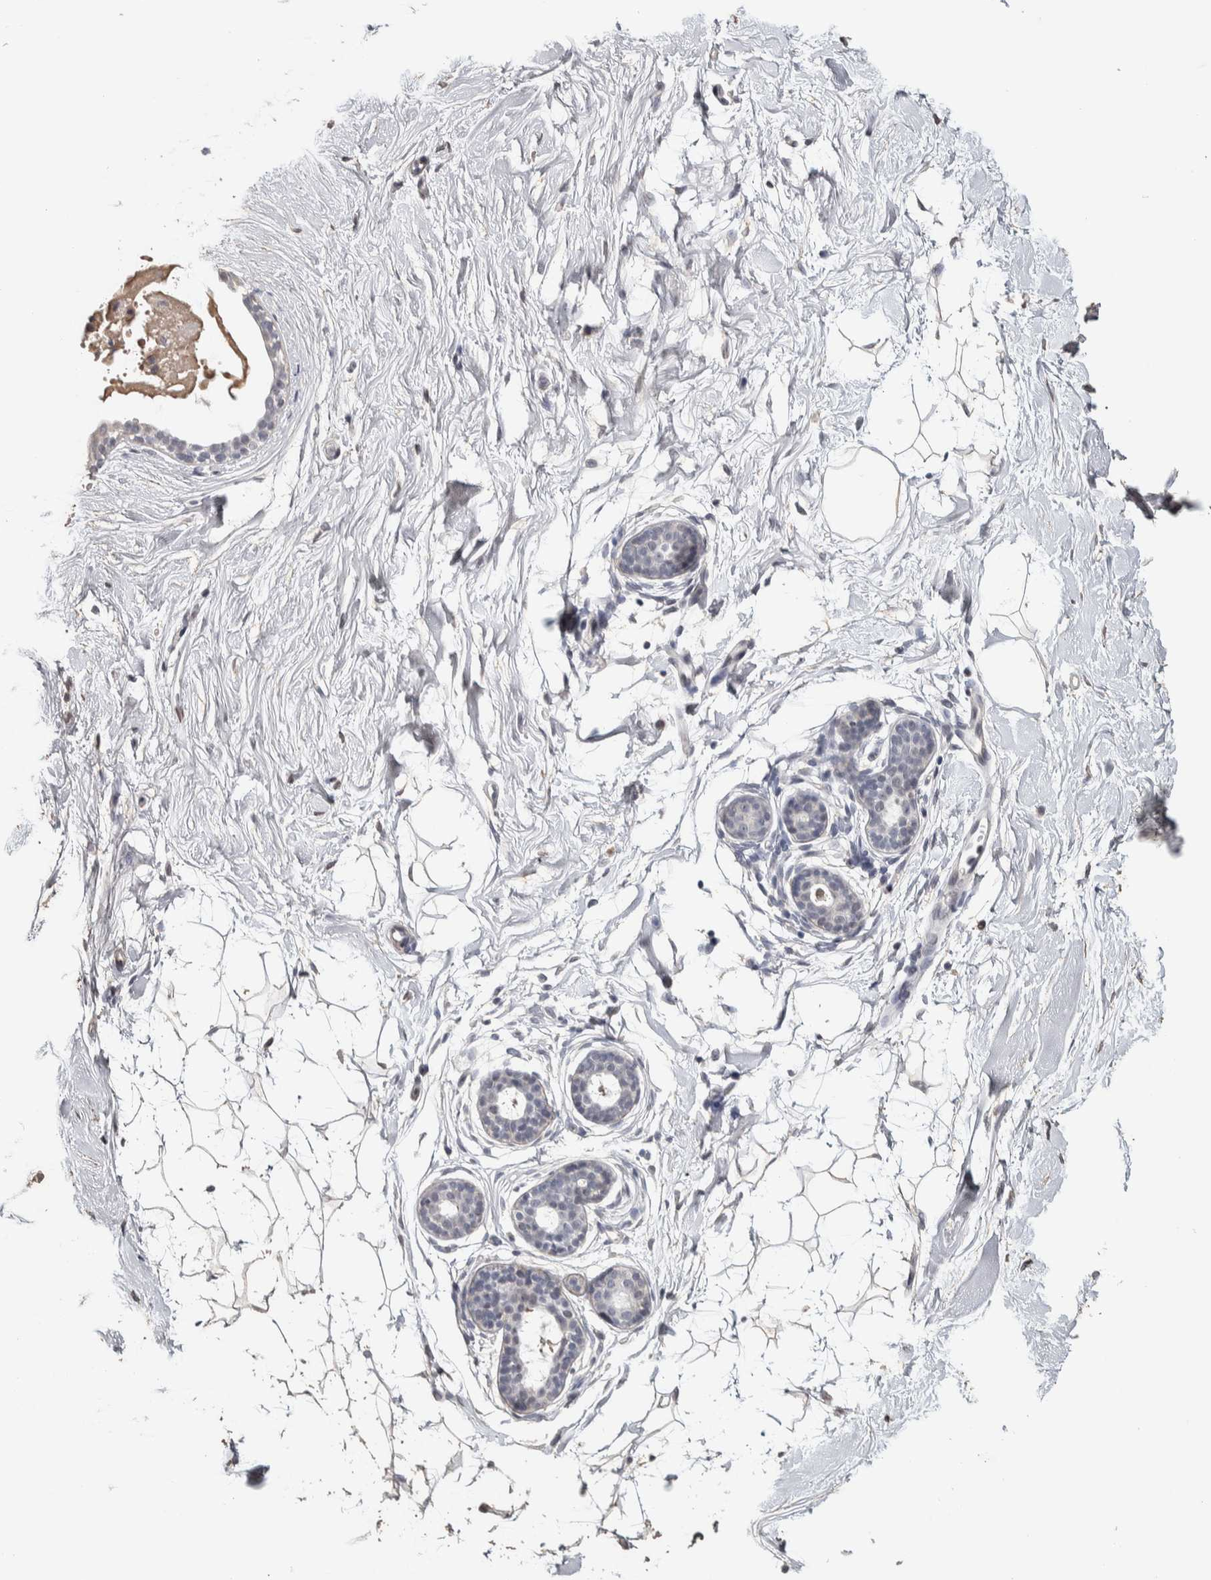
{"staining": {"intensity": "negative", "quantity": "none", "location": "none"}, "tissue": "breast", "cell_type": "Adipocytes", "image_type": "normal", "snomed": [{"axis": "morphology", "description": "Normal tissue, NOS"}, {"axis": "topography", "description": "Breast"}], "caption": "IHC photomicrograph of benign breast stained for a protein (brown), which demonstrates no positivity in adipocytes. (DAB (3,3'-diaminobenzidine) immunohistochemistry (IHC) with hematoxylin counter stain).", "gene": "NECAB1", "patient": {"sex": "female", "age": 22}}